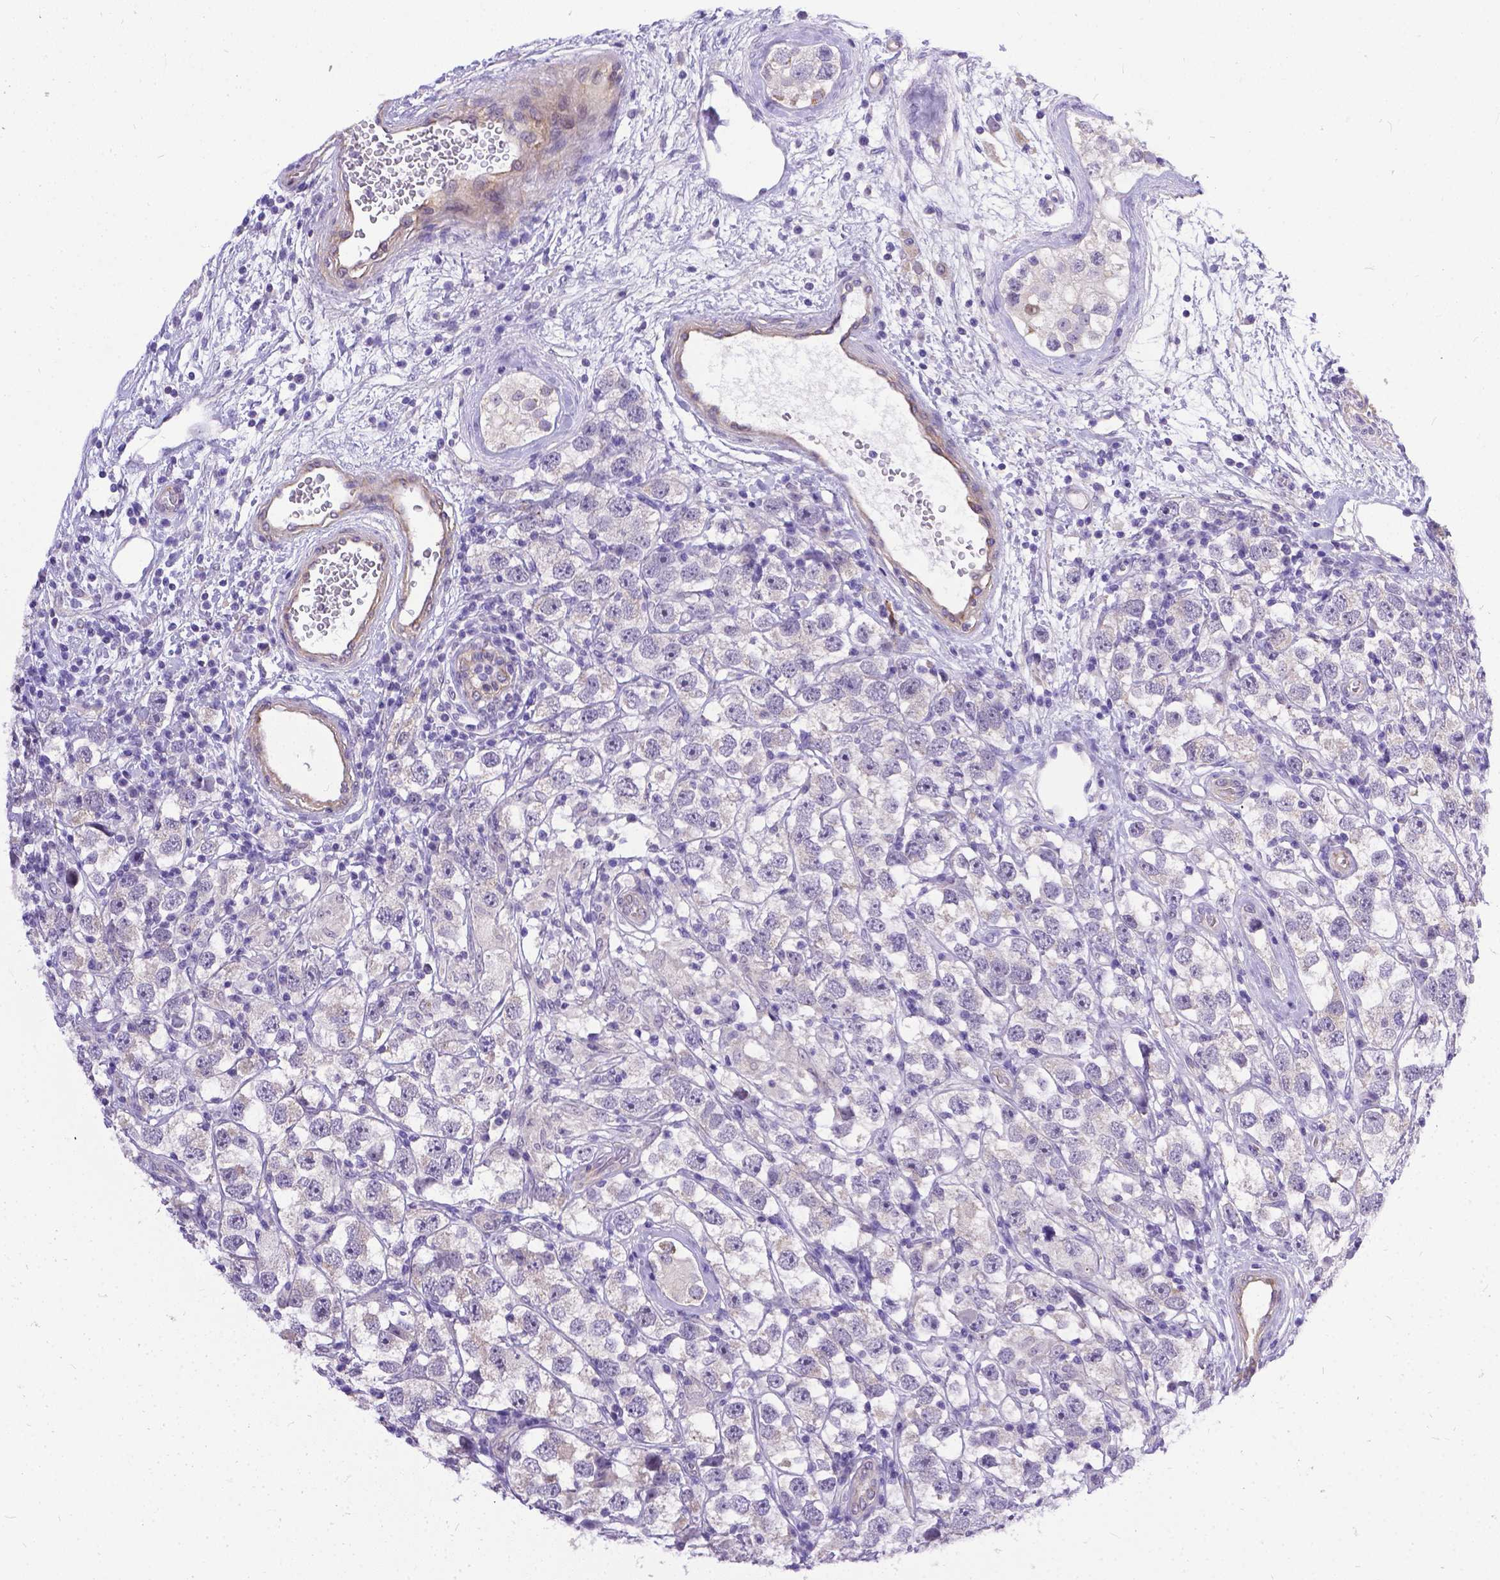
{"staining": {"intensity": "negative", "quantity": "none", "location": "none"}, "tissue": "testis cancer", "cell_type": "Tumor cells", "image_type": "cancer", "snomed": [{"axis": "morphology", "description": "Seminoma, NOS"}, {"axis": "topography", "description": "Testis"}], "caption": "A high-resolution image shows immunohistochemistry staining of testis cancer (seminoma), which shows no significant positivity in tumor cells.", "gene": "DLEC1", "patient": {"sex": "male", "age": 26}}